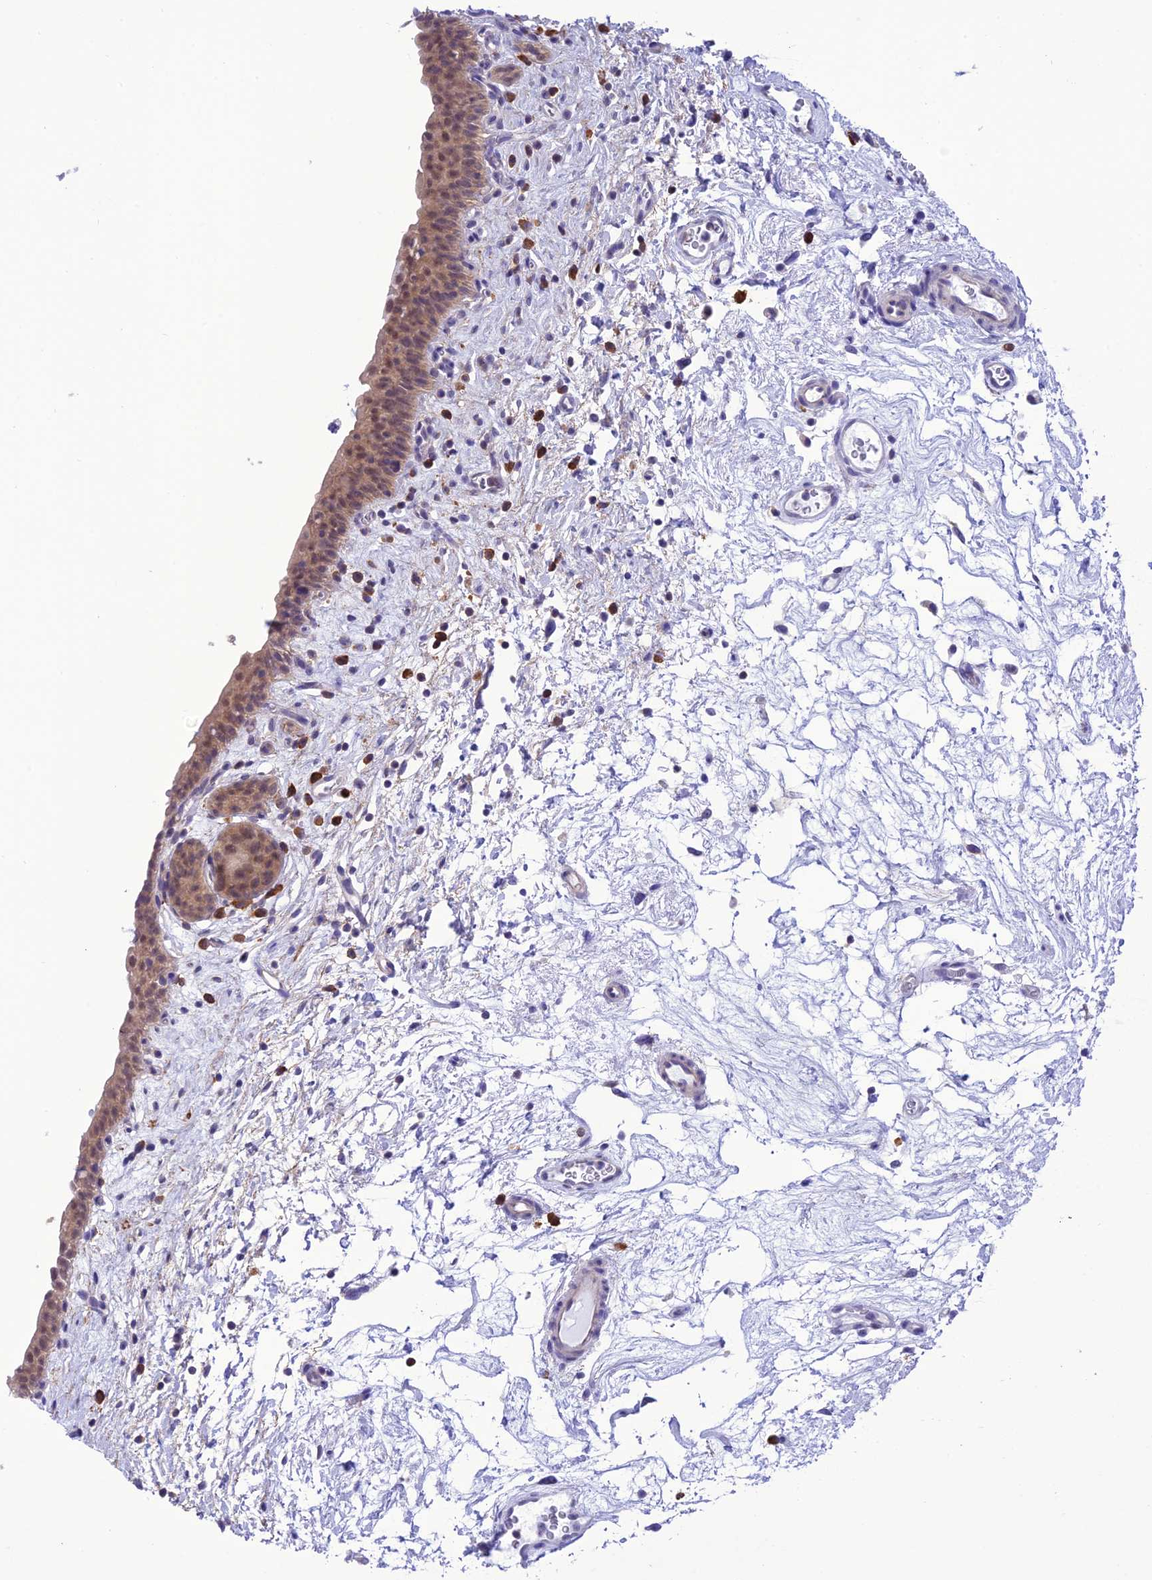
{"staining": {"intensity": "weak", "quantity": "25%-75%", "location": "cytoplasmic/membranous,nuclear"}, "tissue": "urinary bladder", "cell_type": "Urothelial cells", "image_type": "normal", "snomed": [{"axis": "morphology", "description": "Normal tissue, NOS"}, {"axis": "topography", "description": "Urinary bladder"}], "caption": "A photomicrograph of human urinary bladder stained for a protein exhibits weak cytoplasmic/membranous,nuclear brown staining in urothelial cells.", "gene": "RNF126", "patient": {"sex": "male", "age": 83}}